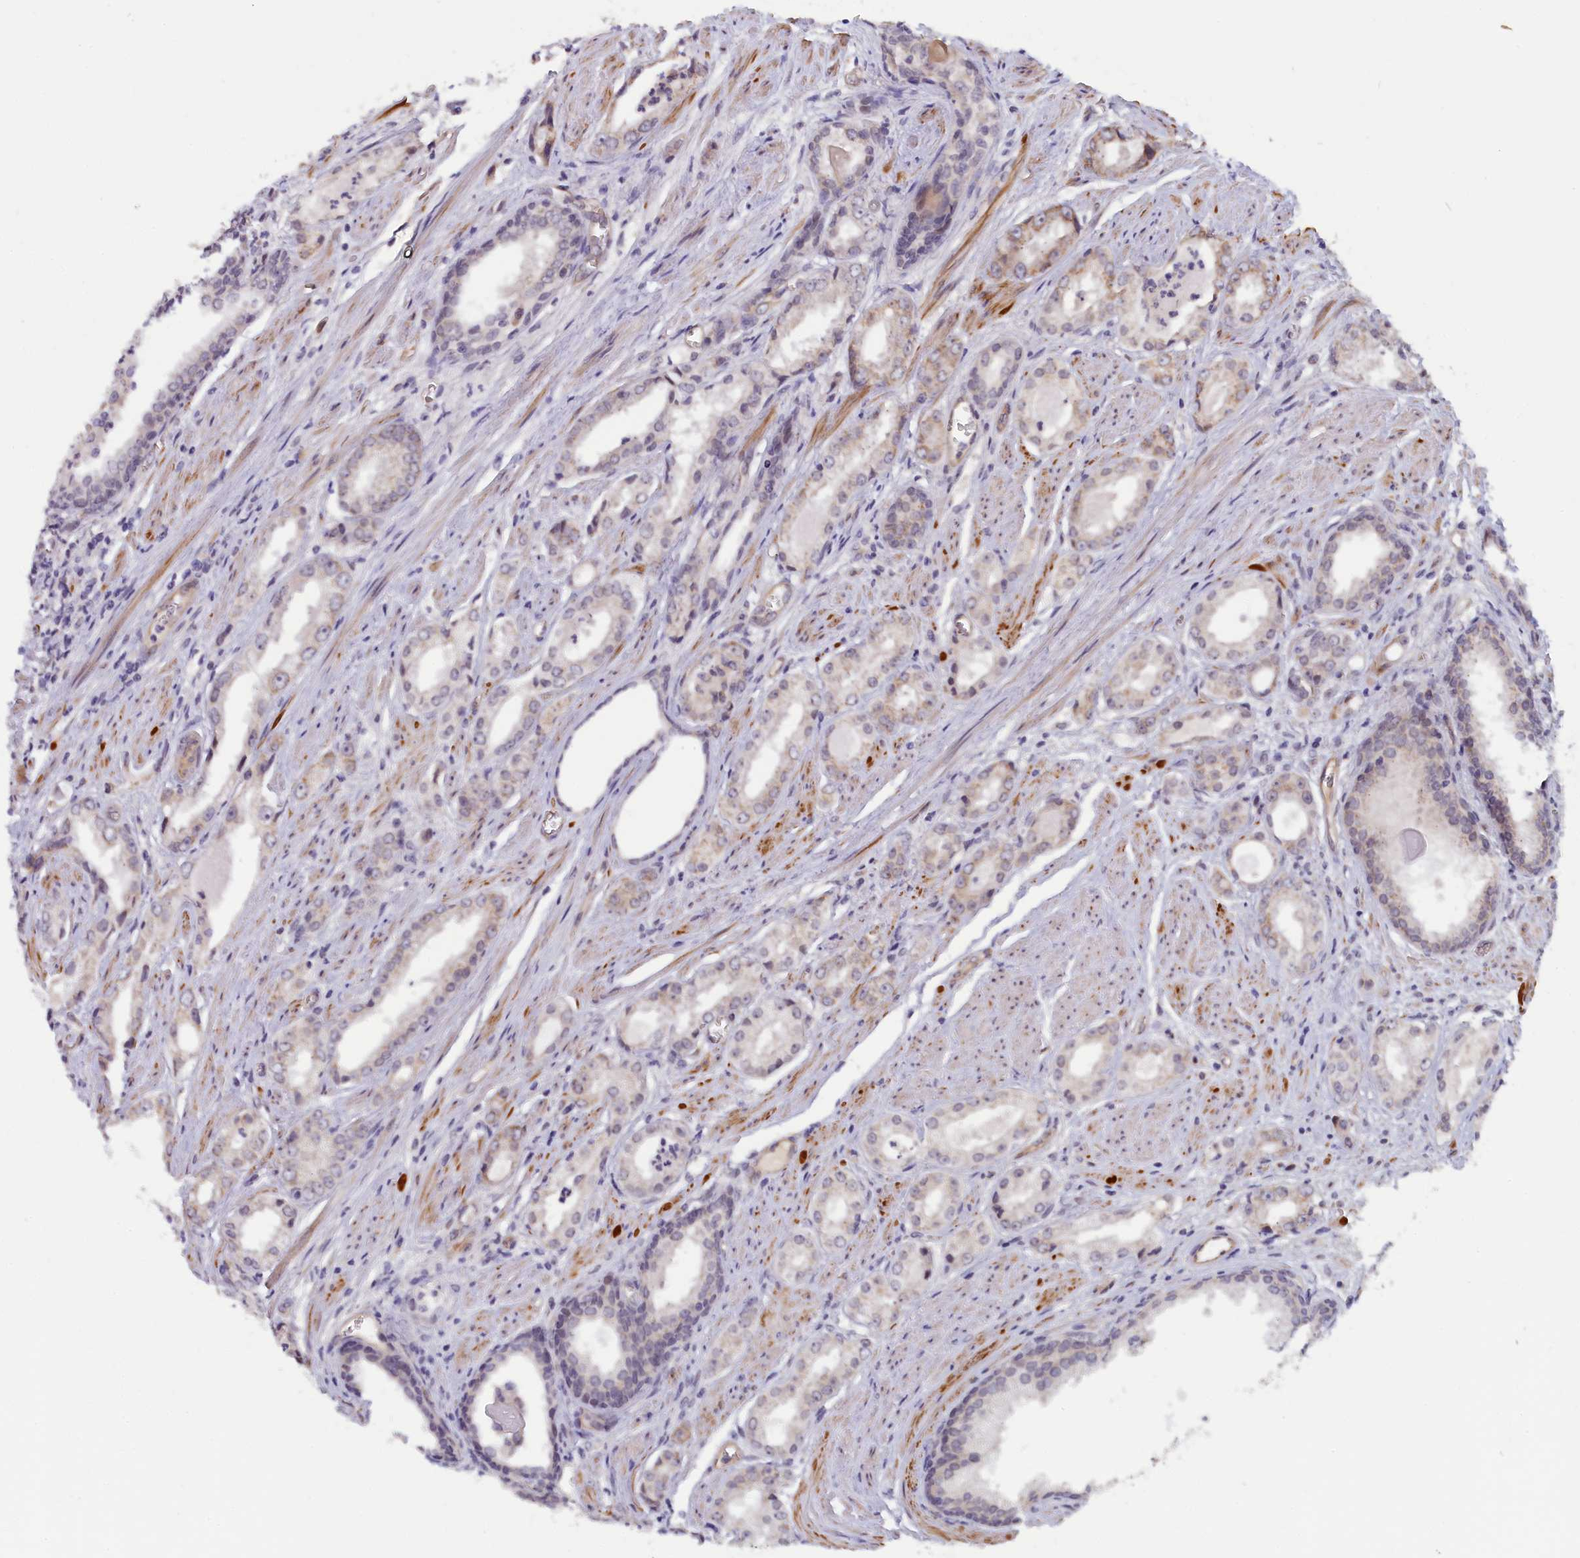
{"staining": {"intensity": "weak", "quantity": "<25%", "location": "cytoplasmic/membranous"}, "tissue": "prostate cancer", "cell_type": "Tumor cells", "image_type": "cancer", "snomed": [{"axis": "morphology", "description": "Adenocarcinoma, Low grade"}, {"axis": "topography", "description": "Prostate"}], "caption": "Prostate adenocarcinoma (low-grade) was stained to show a protein in brown. There is no significant expression in tumor cells.", "gene": "IGFALS", "patient": {"sex": "male", "age": 54}}